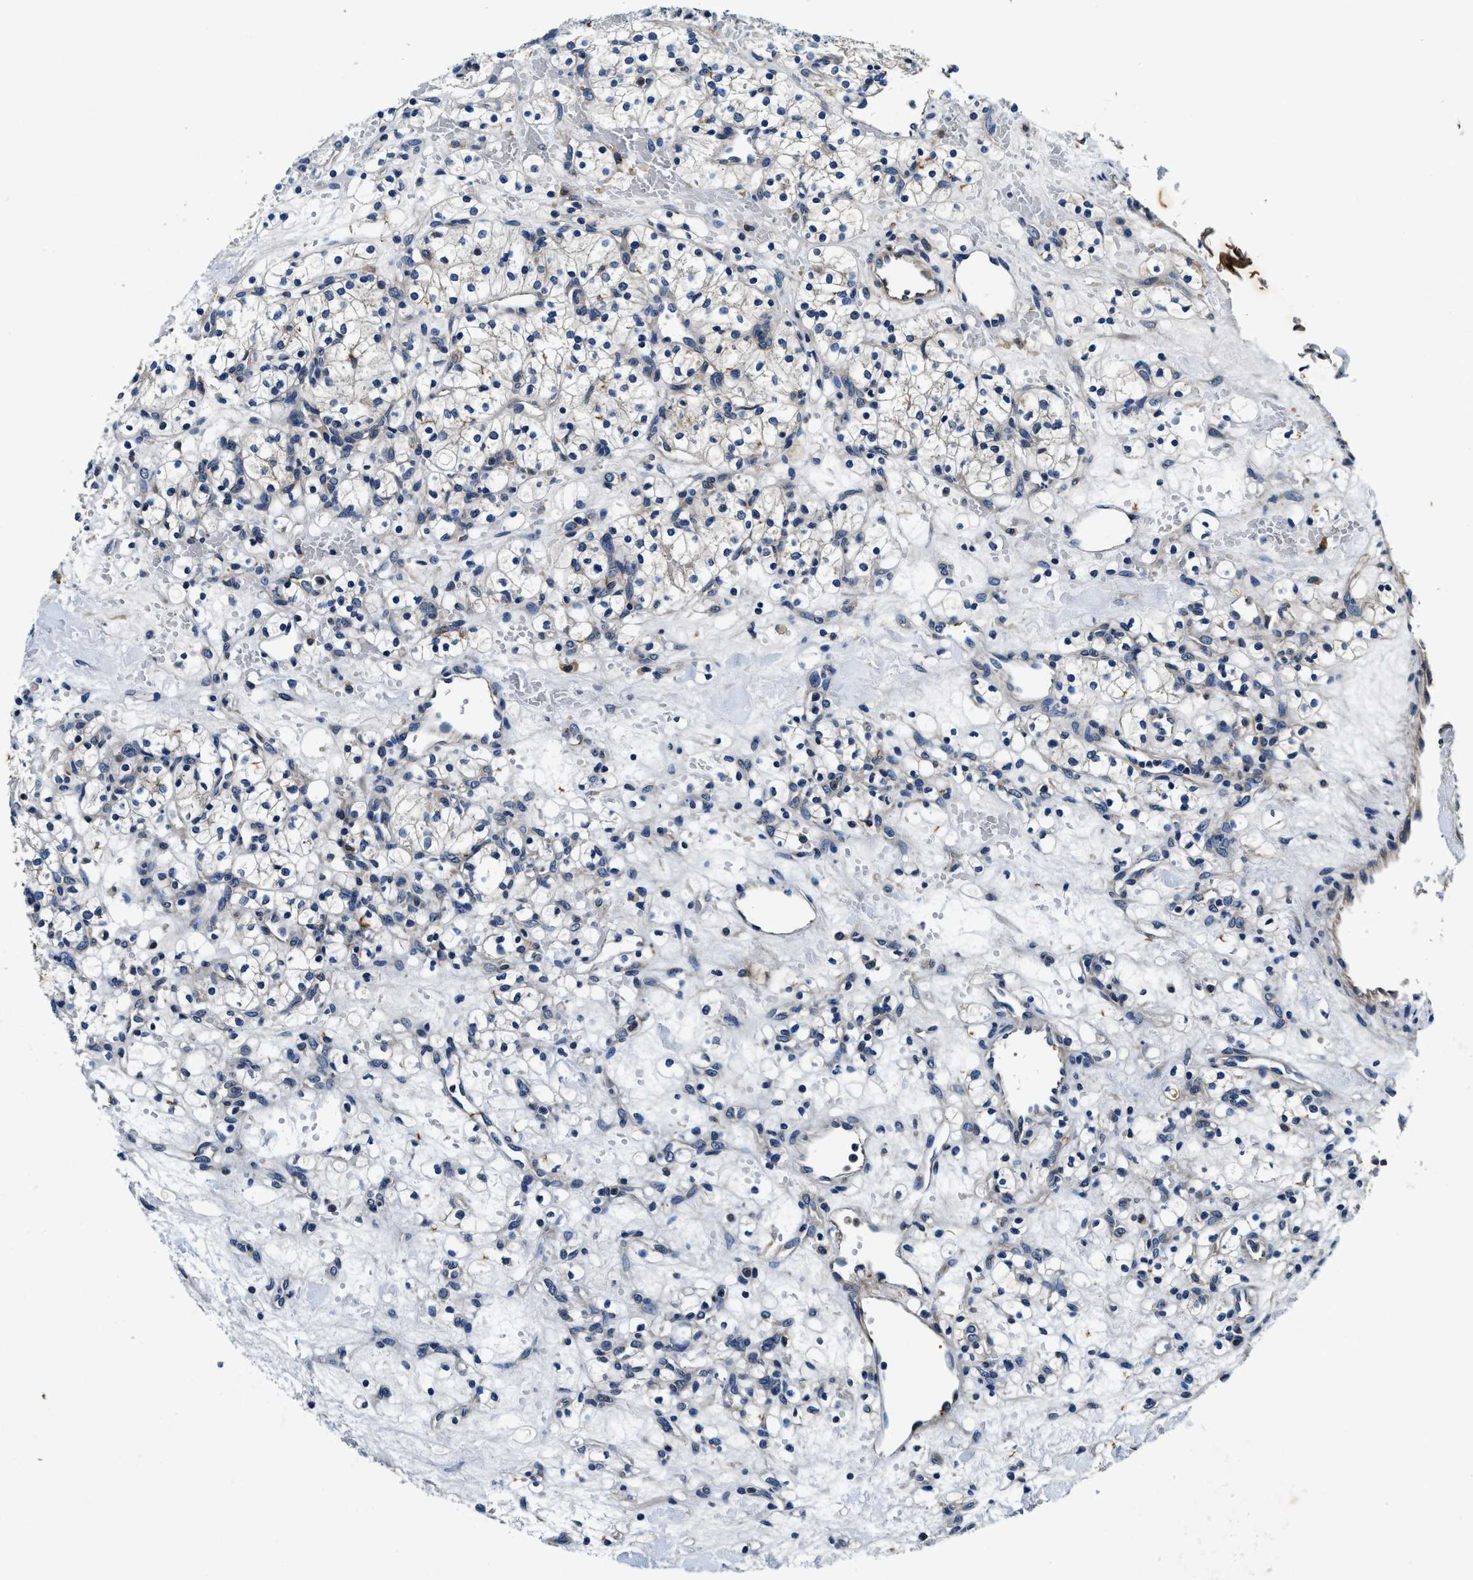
{"staining": {"intensity": "negative", "quantity": "none", "location": "none"}, "tissue": "renal cancer", "cell_type": "Tumor cells", "image_type": "cancer", "snomed": [{"axis": "morphology", "description": "Adenocarcinoma, NOS"}, {"axis": "topography", "description": "Kidney"}], "caption": "Immunohistochemistry of human renal cancer (adenocarcinoma) shows no expression in tumor cells.", "gene": "PI4KB", "patient": {"sex": "female", "age": 60}}